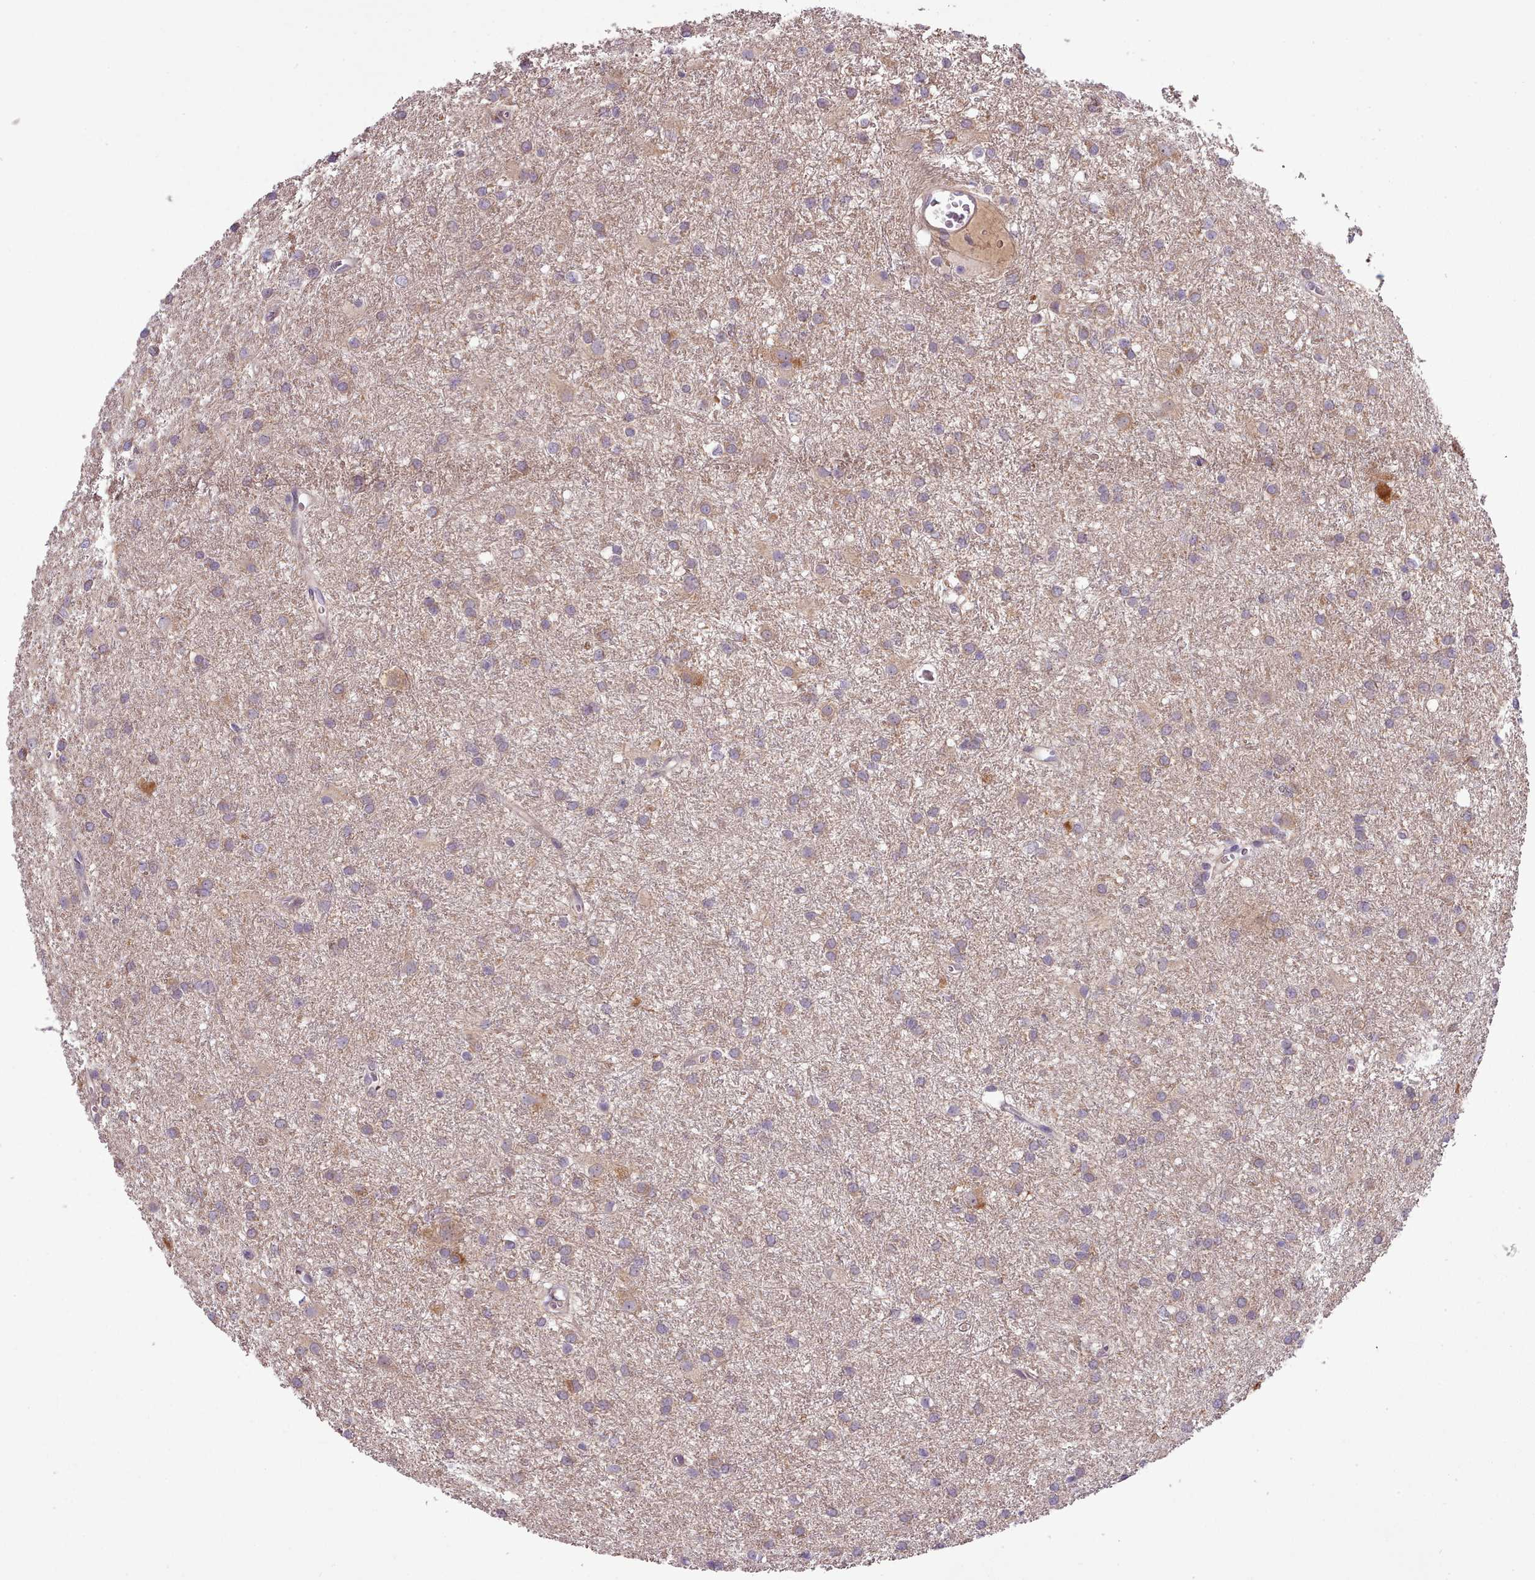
{"staining": {"intensity": "weak", "quantity": "25%-75%", "location": "cytoplasmic/membranous"}, "tissue": "glioma", "cell_type": "Tumor cells", "image_type": "cancer", "snomed": [{"axis": "morphology", "description": "Glioma, malignant, High grade"}, {"axis": "topography", "description": "Brain"}], "caption": "Glioma tissue demonstrates weak cytoplasmic/membranous expression in approximately 25%-75% of tumor cells, visualized by immunohistochemistry.", "gene": "SETX", "patient": {"sex": "female", "age": 50}}